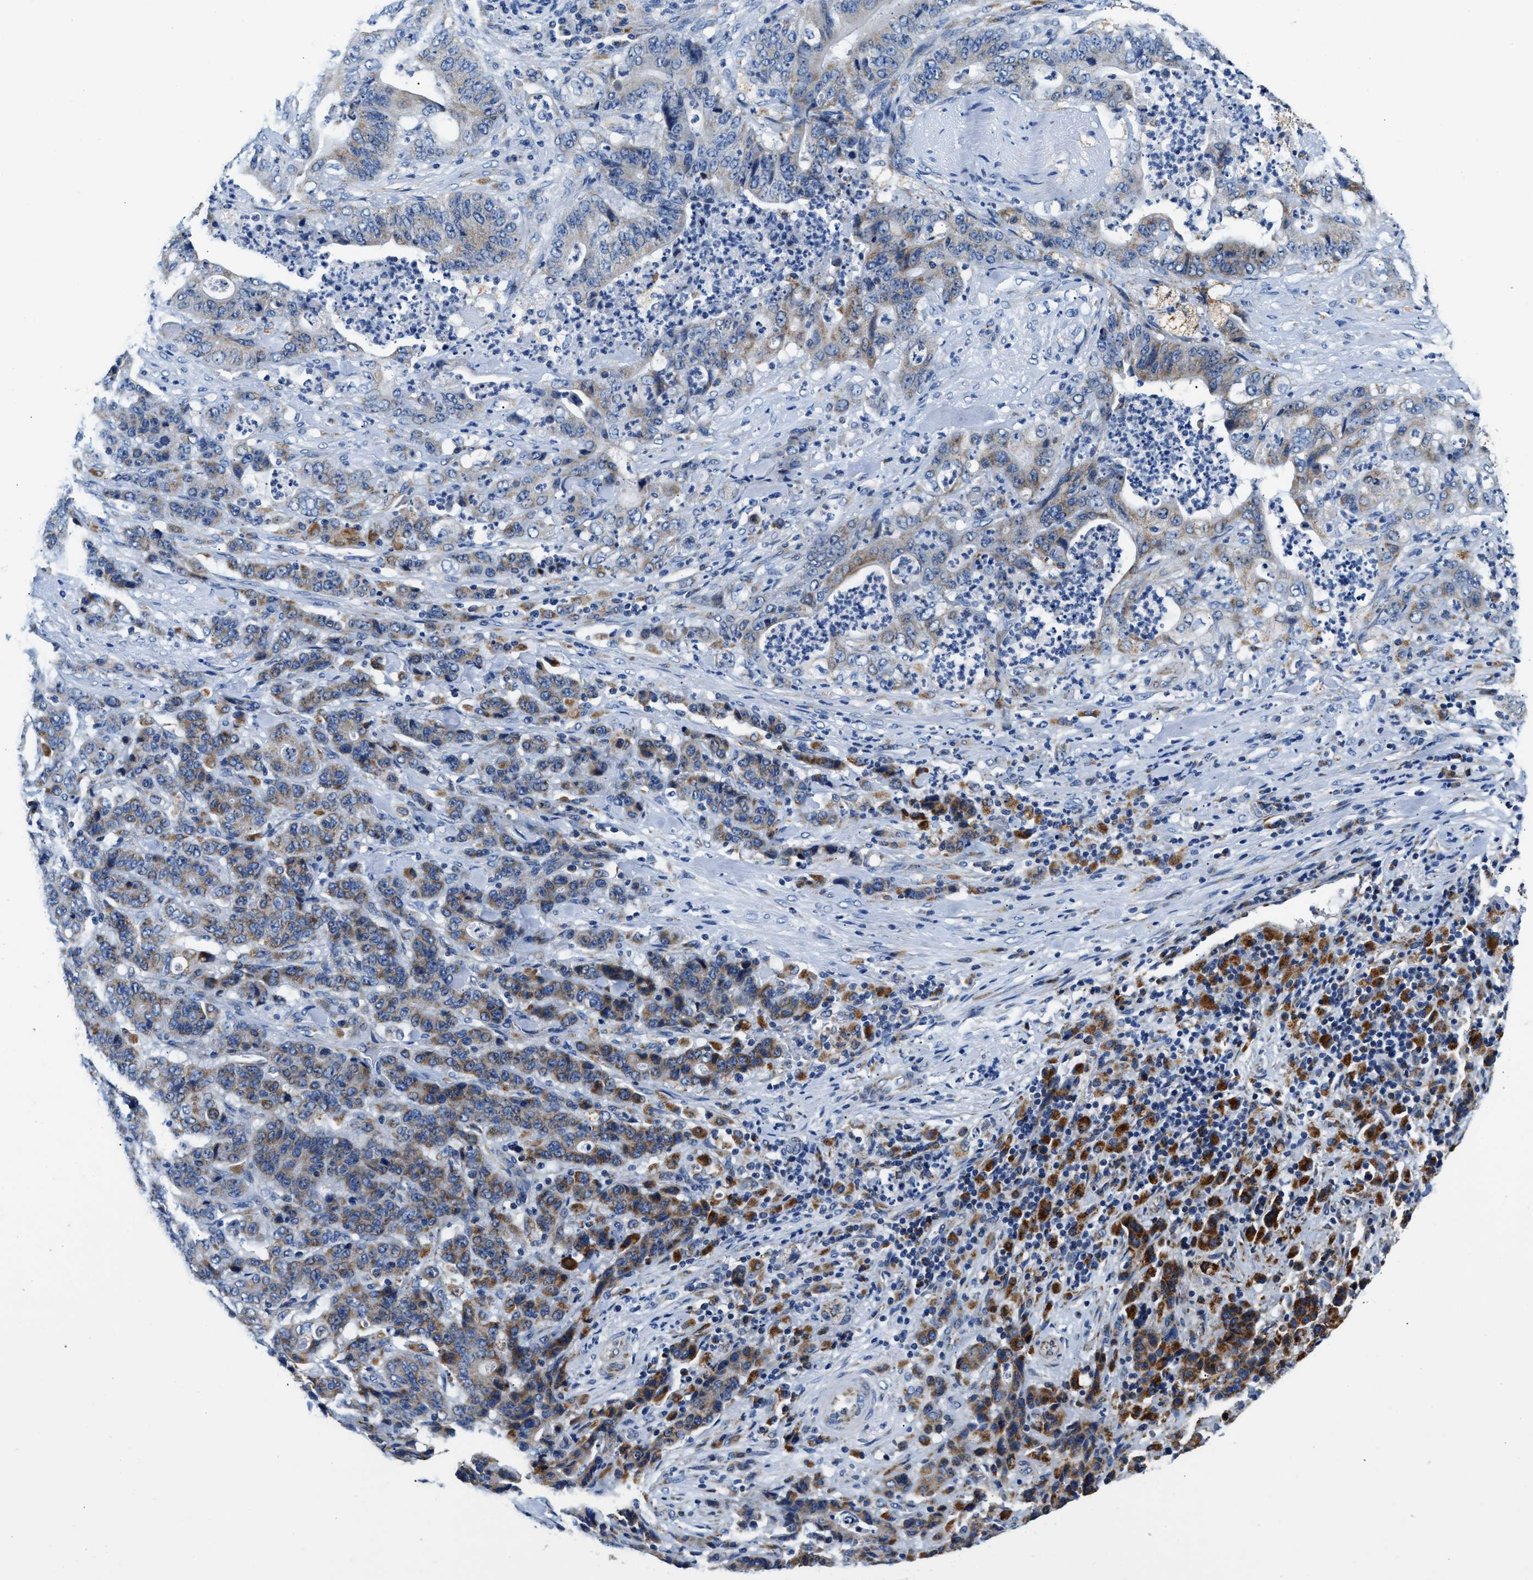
{"staining": {"intensity": "strong", "quantity": "25%-75%", "location": "cytoplasmic/membranous"}, "tissue": "stomach cancer", "cell_type": "Tumor cells", "image_type": "cancer", "snomed": [{"axis": "morphology", "description": "Adenocarcinoma, NOS"}, {"axis": "topography", "description": "Stomach"}], "caption": "There is high levels of strong cytoplasmic/membranous expression in tumor cells of adenocarcinoma (stomach), as demonstrated by immunohistochemical staining (brown color).", "gene": "ACADVL", "patient": {"sex": "female", "age": 73}}